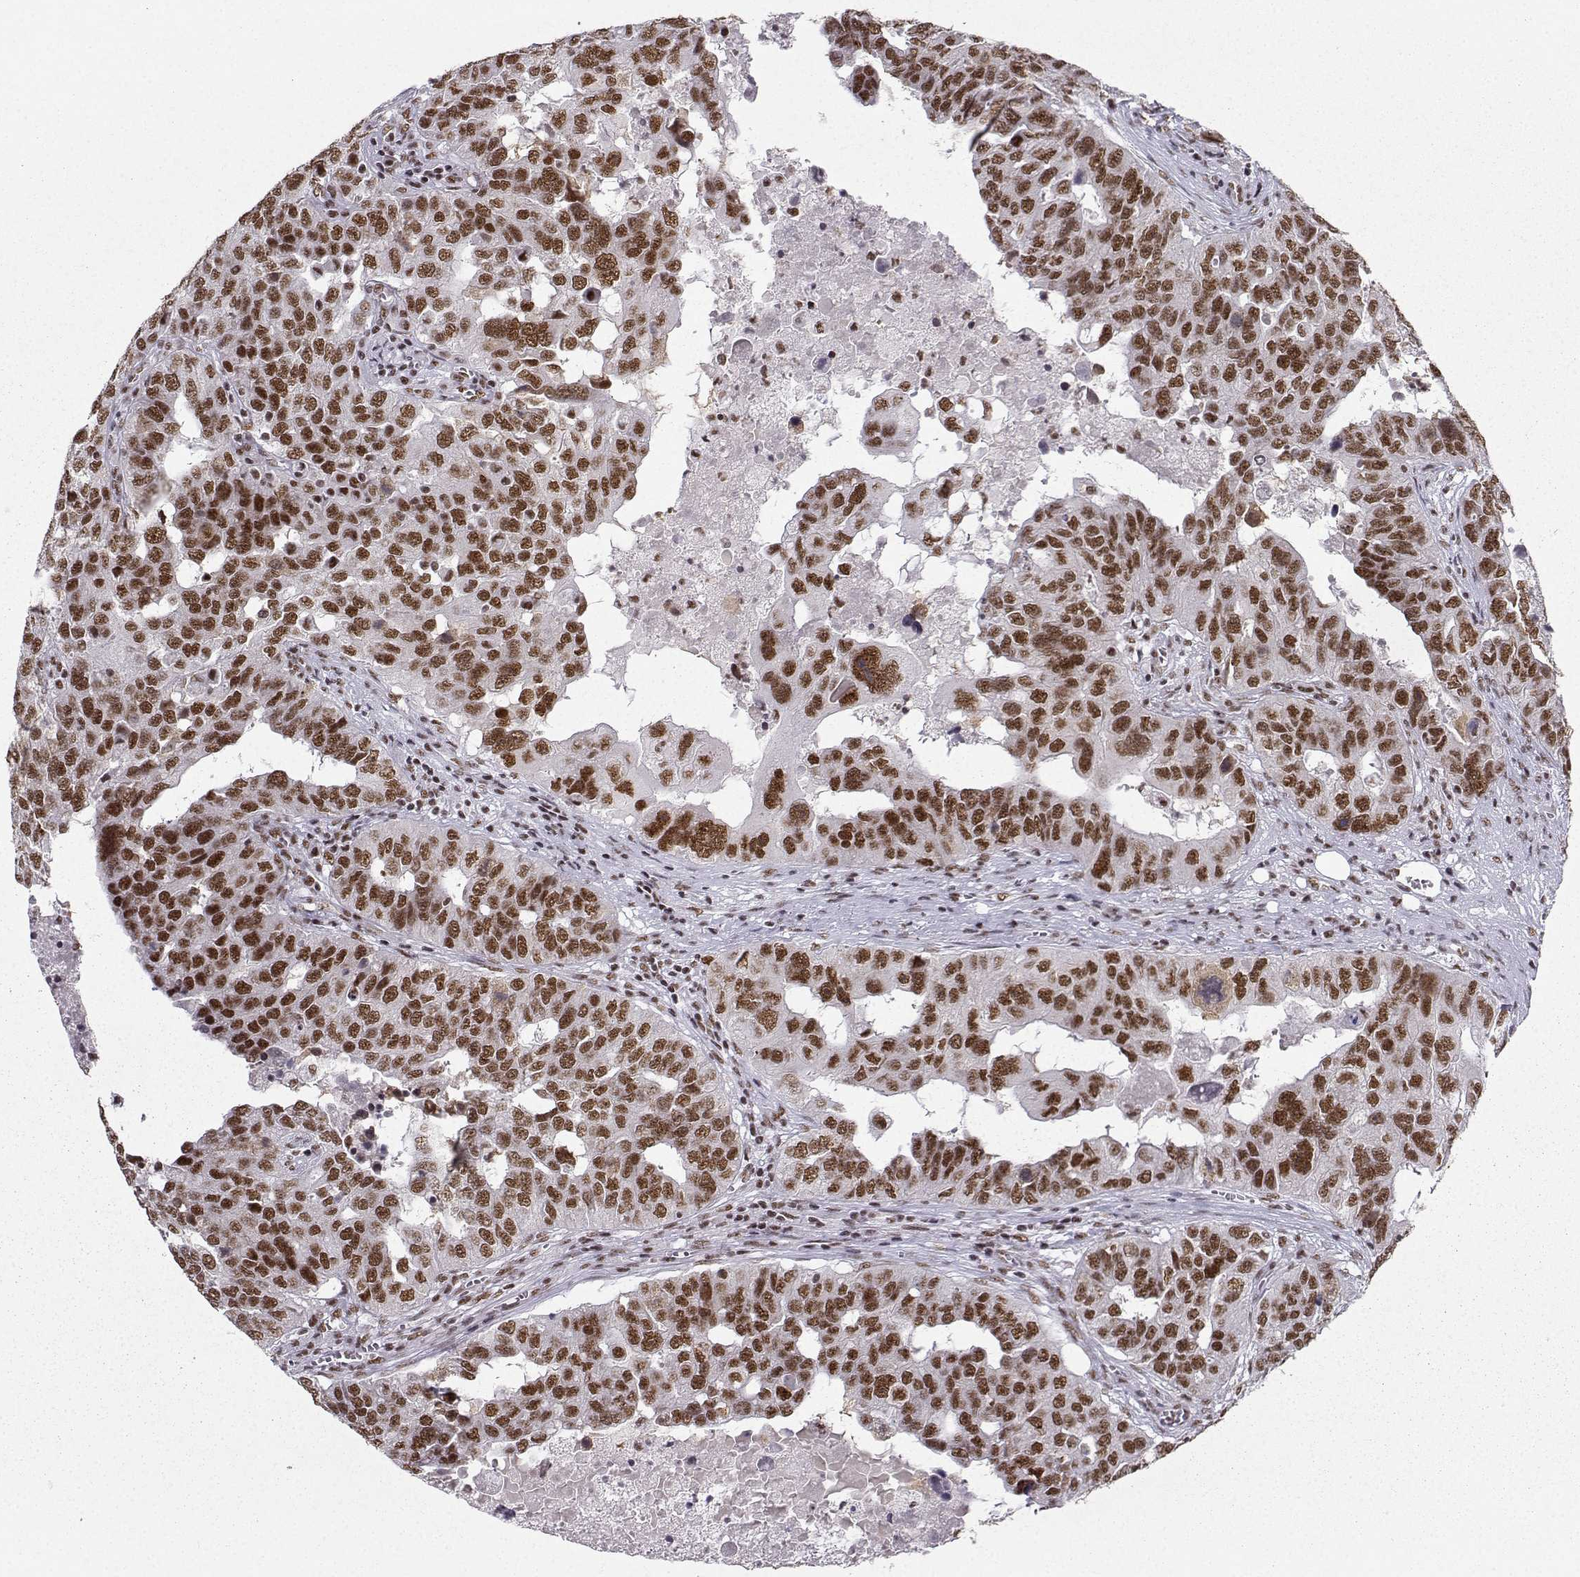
{"staining": {"intensity": "strong", "quantity": "25%-75%", "location": "nuclear"}, "tissue": "ovarian cancer", "cell_type": "Tumor cells", "image_type": "cancer", "snomed": [{"axis": "morphology", "description": "Carcinoma, endometroid"}, {"axis": "topography", "description": "Soft tissue"}, {"axis": "topography", "description": "Ovary"}], "caption": "Brown immunohistochemical staining in human ovarian cancer (endometroid carcinoma) reveals strong nuclear staining in approximately 25%-75% of tumor cells.", "gene": "SNRPB2", "patient": {"sex": "female", "age": 52}}